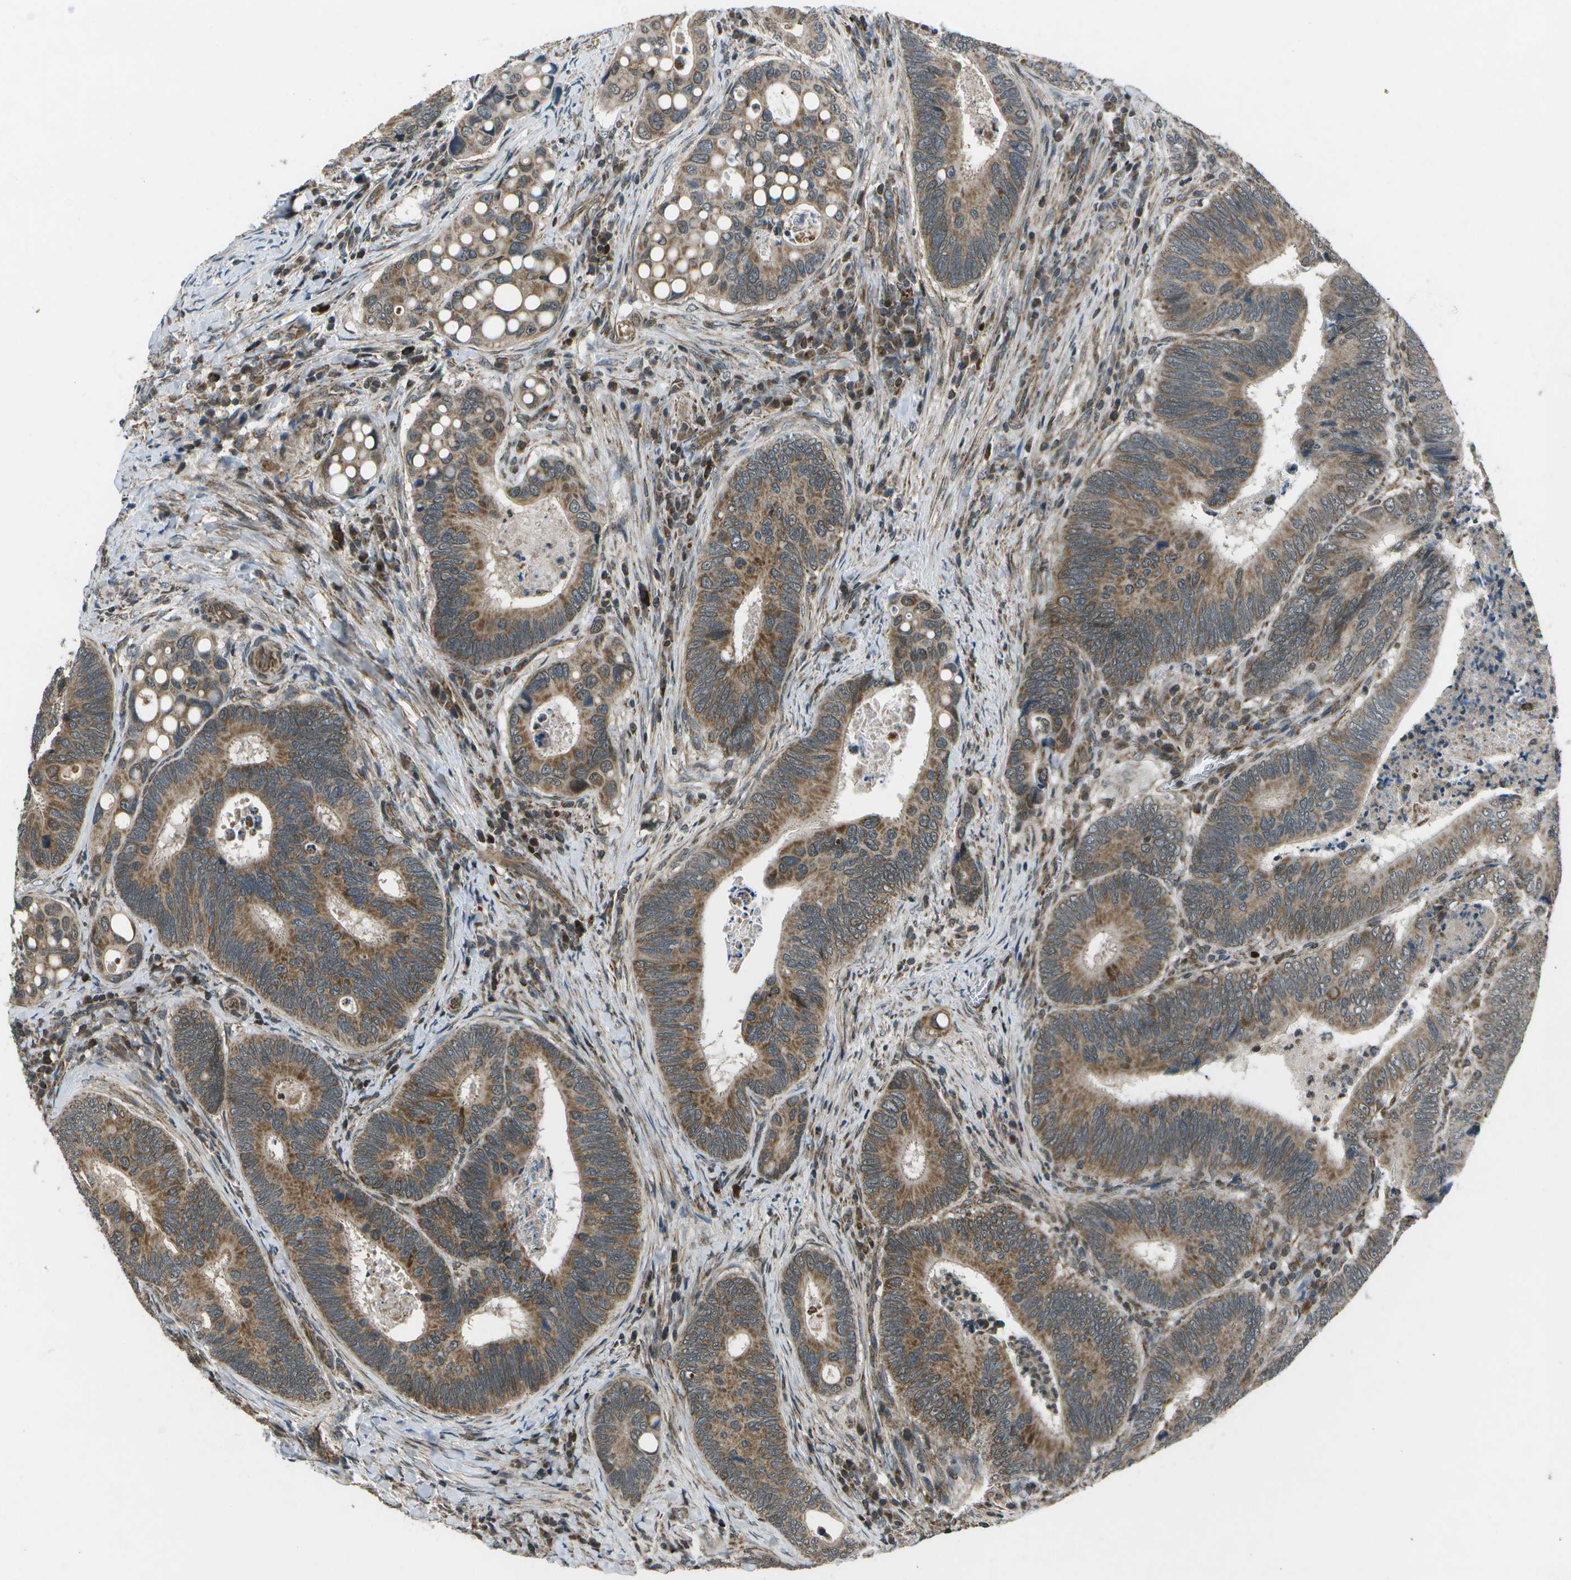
{"staining": {"intensity": "moderate", "quantity": ">75%", "location": "cytoplasmic/membranous"}, "tissue": "colorectal cancer", "cell_type": "Tumor cells", "image_type": "cancer", "snomed": [{"axis": "morphology", "description": "Inflammation, NOS"}, {"axis": "morphology", "description": "Adenocarcinoma, NOS"}, {"axis": "topography", "description": "Colon"}], "caption": "A high-resolution photomicrograph shows immunohistochemistry (IHC) staining of adenocarcinoma (colorectal), which demonstrates moderate cytoplasmic/membranous expression in approximately >75% of tumor cells. (IHC, brightfield microscopy, high magnification).", "gene": "EIF2AK1", "patient": {"sex": "male", "age": 72}}